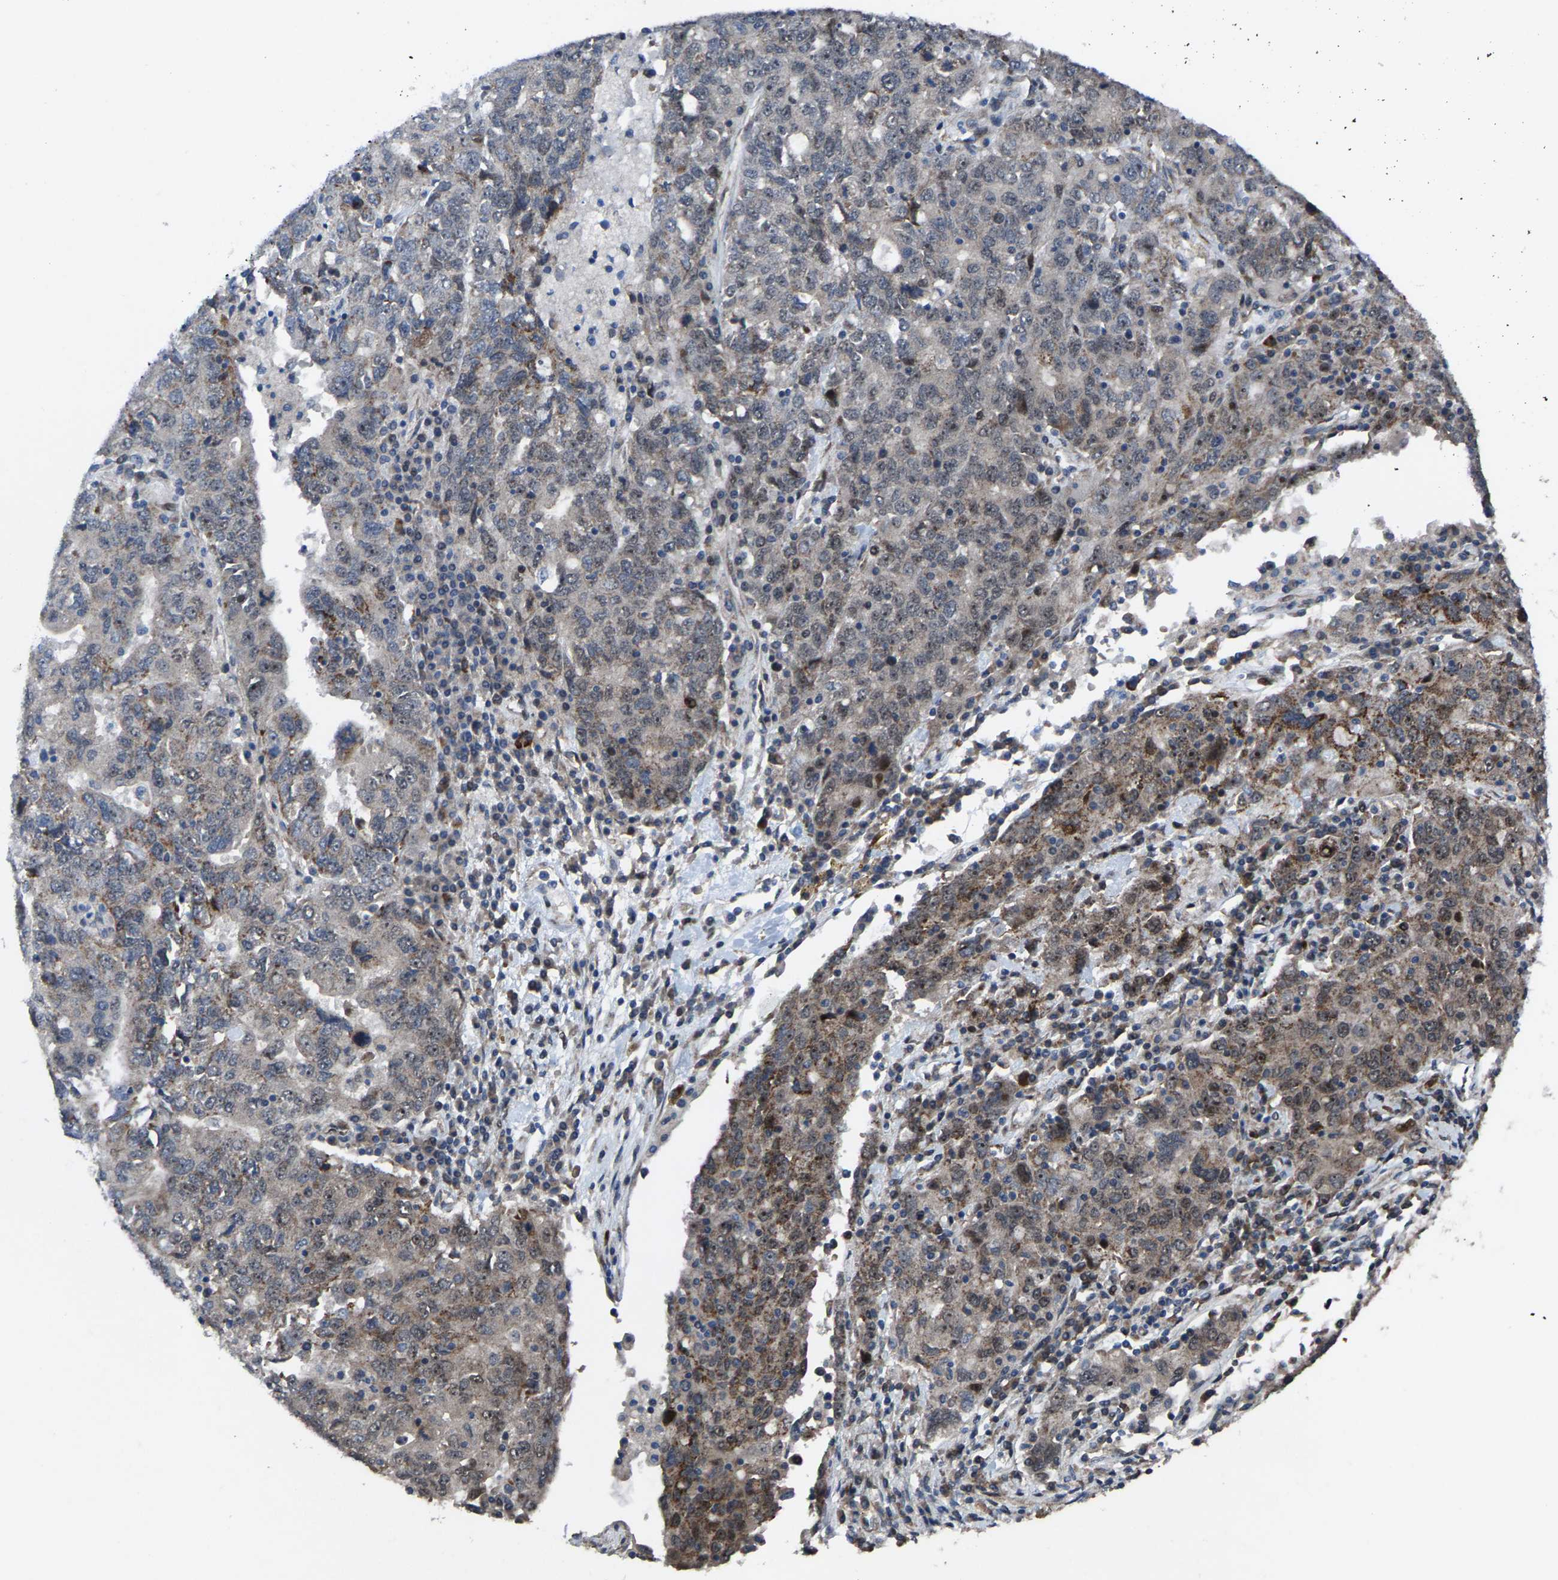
{"staining": {"intensity": "weak", "quantity": "<25%", "location": "cytoplasmic/membranous"}, "tissue": "ovarian cancer", "cell_type": "Tumor cells", "image_type": "cancer", "snomed": [{"axis": "morphology", "description": "Carcinoma, endometroid"}, {"axis": "topography", "description": "Ovary"}], "caption": "There is no significant staining in tumor cells of ovarian cancer (endometroid carcinoma).", "gene": "HAUS6", "patient": {"sex": "female", "age": 62}}